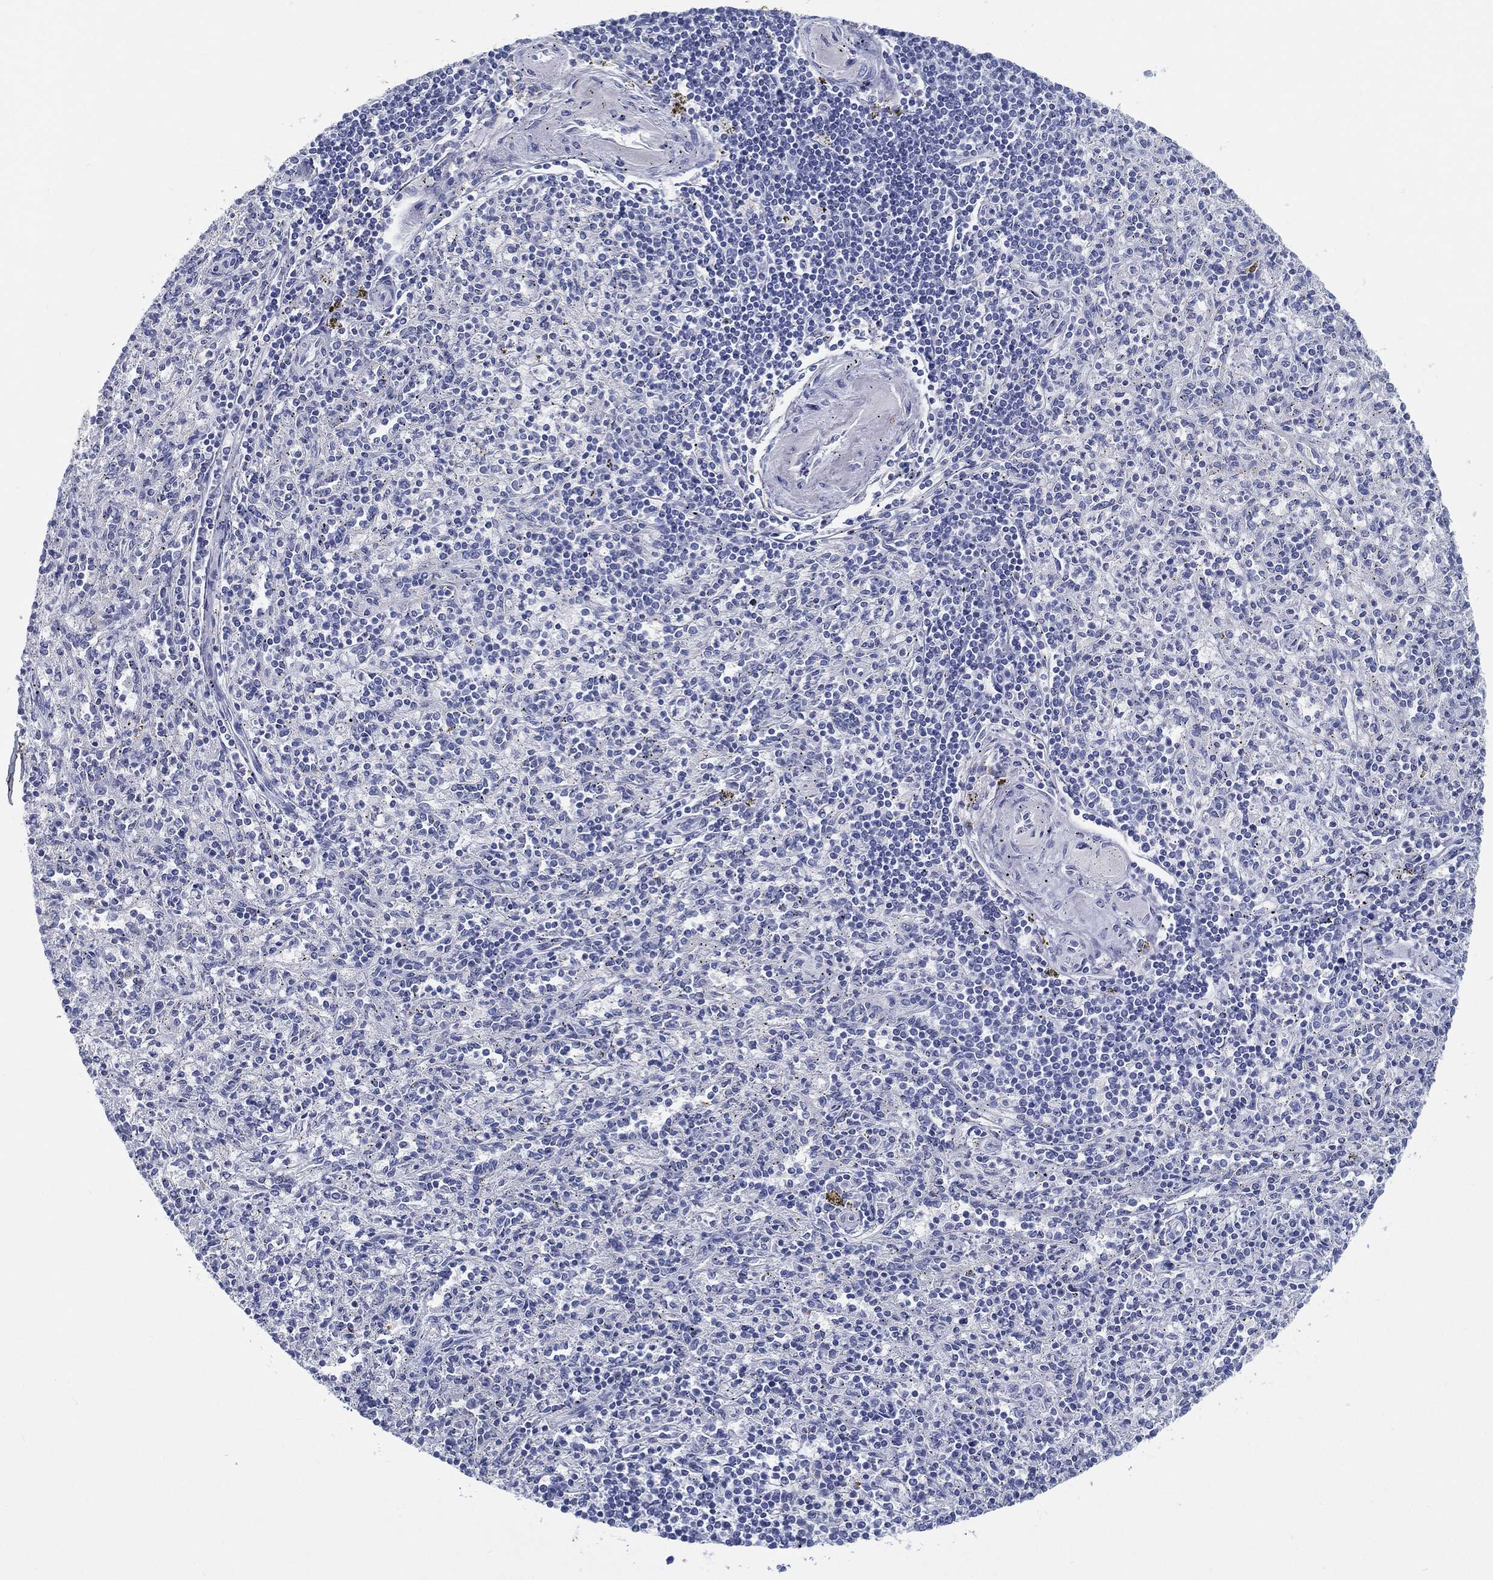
{"staining": {"intensity": "negative", "quantity": "none", "location": "none"}, "tissue": "spleen", "cell_type": "Cells in red pulp", "image_type": "normal", "snomed": [{"axis": "morphology", "description": "Normal tissue, NOS"}, {"axis": "topography", "description": "Spleen"}], "caption": "Immunohistochemistry histopathology image of benign spleen stained for a protein (brown), which shows no staining in cells in red pulp.", "gene": "IFNB1", "patient": {"sex": "male", "age": 69}}